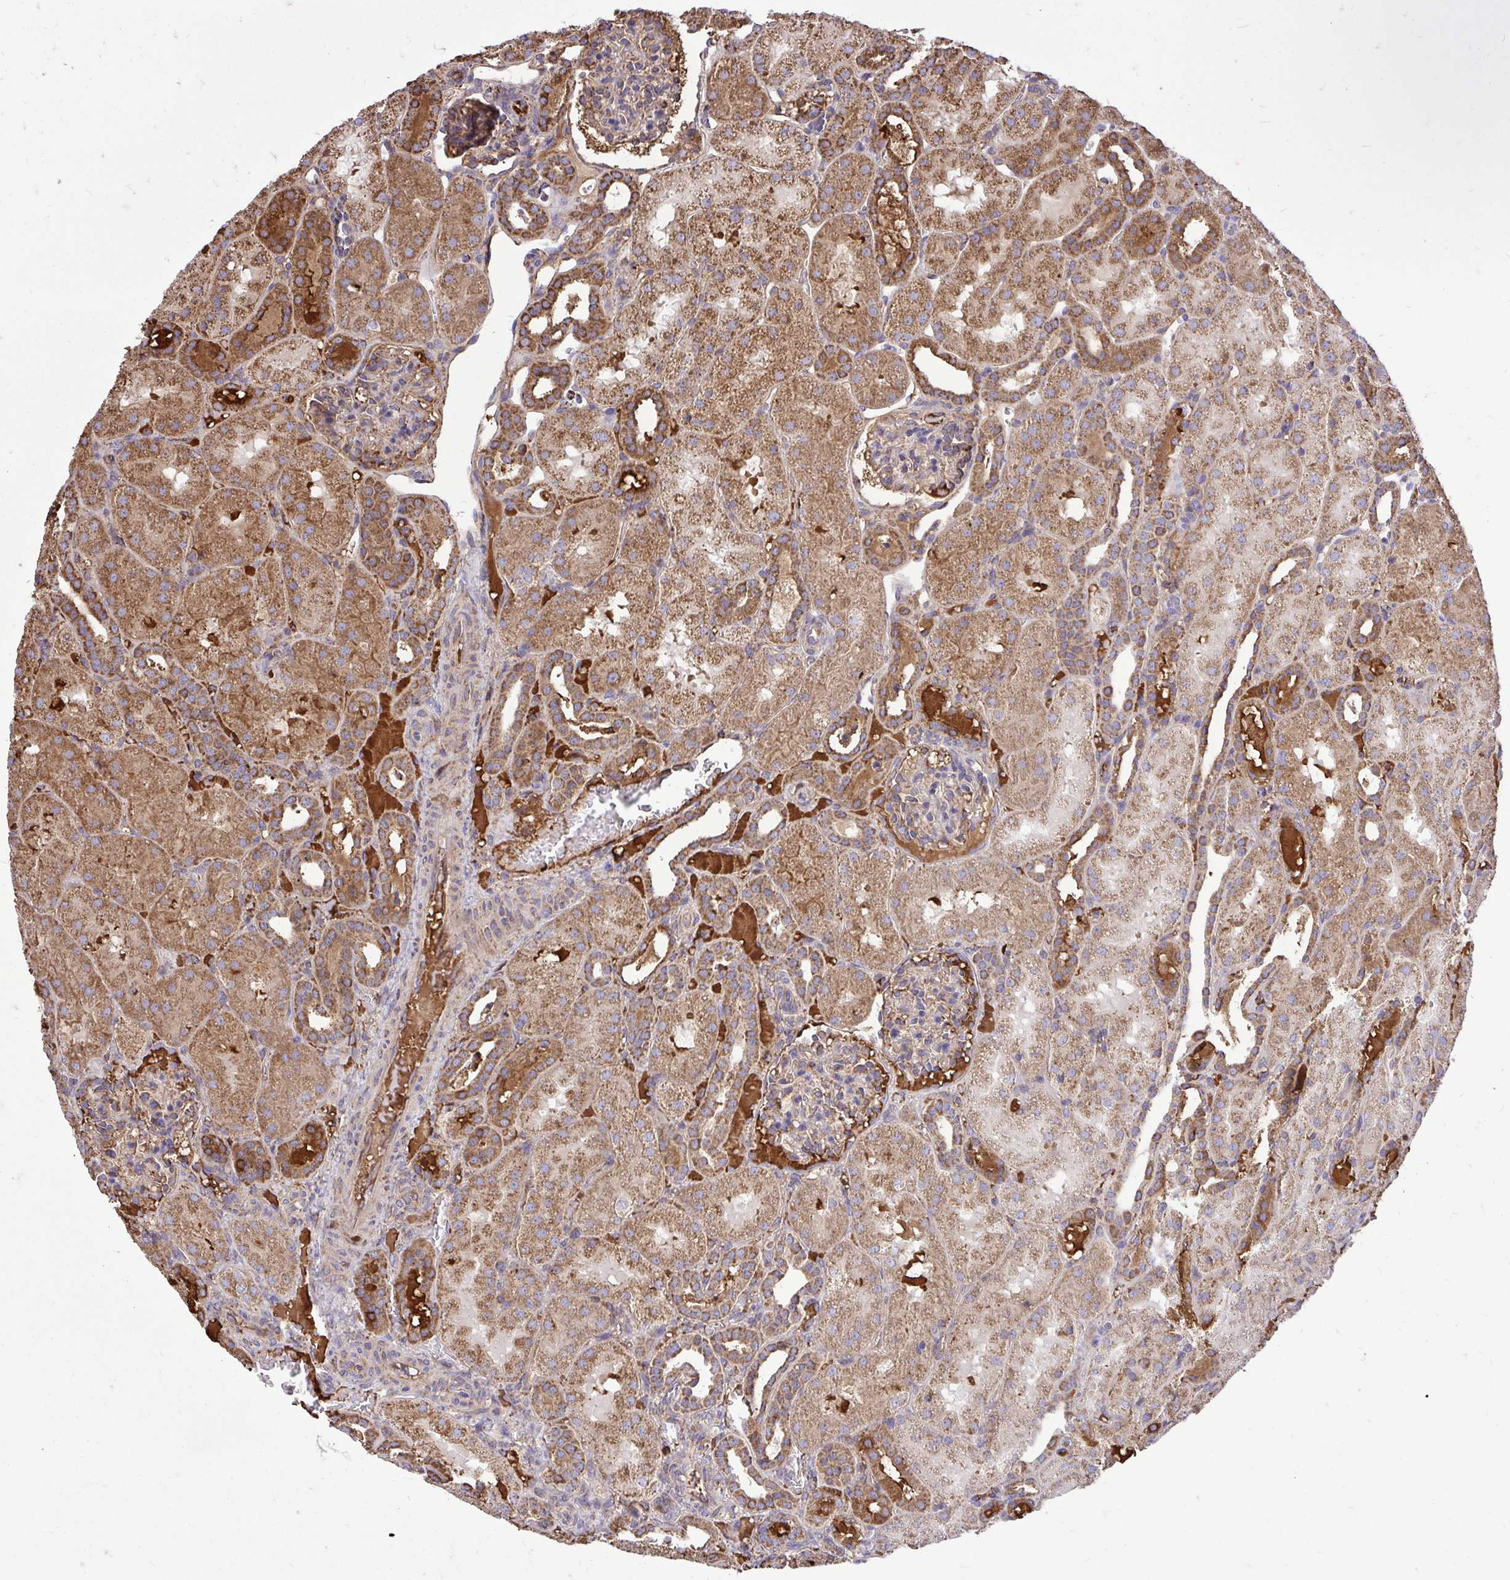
{"staining": {"intensity": "weak", "quantity": "25%-75%", "location": "cytoplasmic/membranous"}, "tissue": "kidney", "cell_type": "Cells in glomeruli", "image_type": "normal", "snomed": [{"axis": "morphology", "description": "Normal tissue, NOS"}, {"axis": "topography", "description": "Kidney"}], "caption": "Kidney stained with immunohistochemistry (IHC) reveals weak cytoplasmic/membranous expression in approximately 25%-75% of cells in glomeruli. (Stains: DAB (3,3'-diaminobenzidine) in brown, nuclei in blue, Microscopy: brightfield microscopy at high magnification).", "gene": "ATP13A2", "patient": {"sex": "male", "age": 2}}